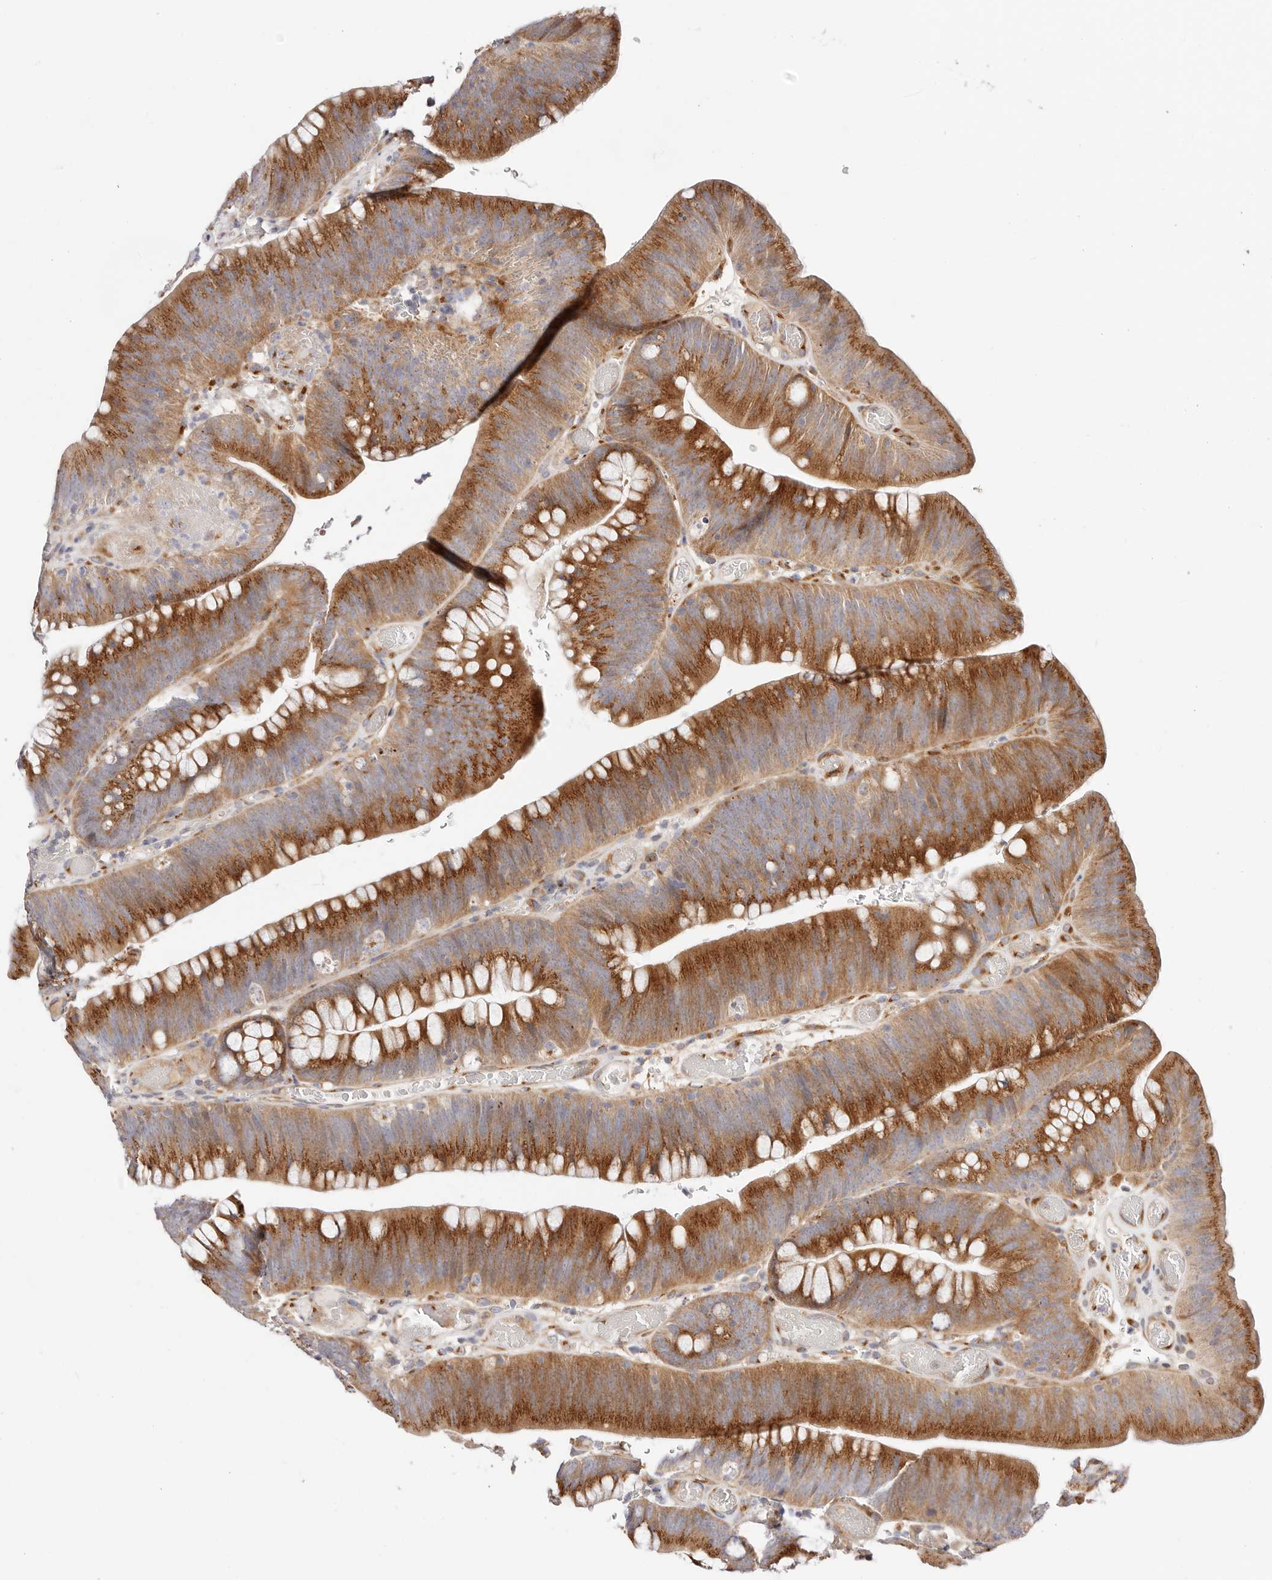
{"staining": {"intensity": "strong", "quantity": ">75%", "location": "cytoplasmic/membranous"}, "tissue": "colorectal cancer", "cell_type": "Tumor cells", "image_type": "cancer", "snomed": [{"axis": "morphology", "description": "Normal tissue, NOS"}, {"axis": "topography", "description": "Colon"}], "caption": "Brown immunohistochemical staining in human colorectal cancer shows strong cytoplasmic/membranous expression in approximately >75% of tumor cells.", "gene": "MAPK6", "patient": {"sex": "female", "age": 82}}